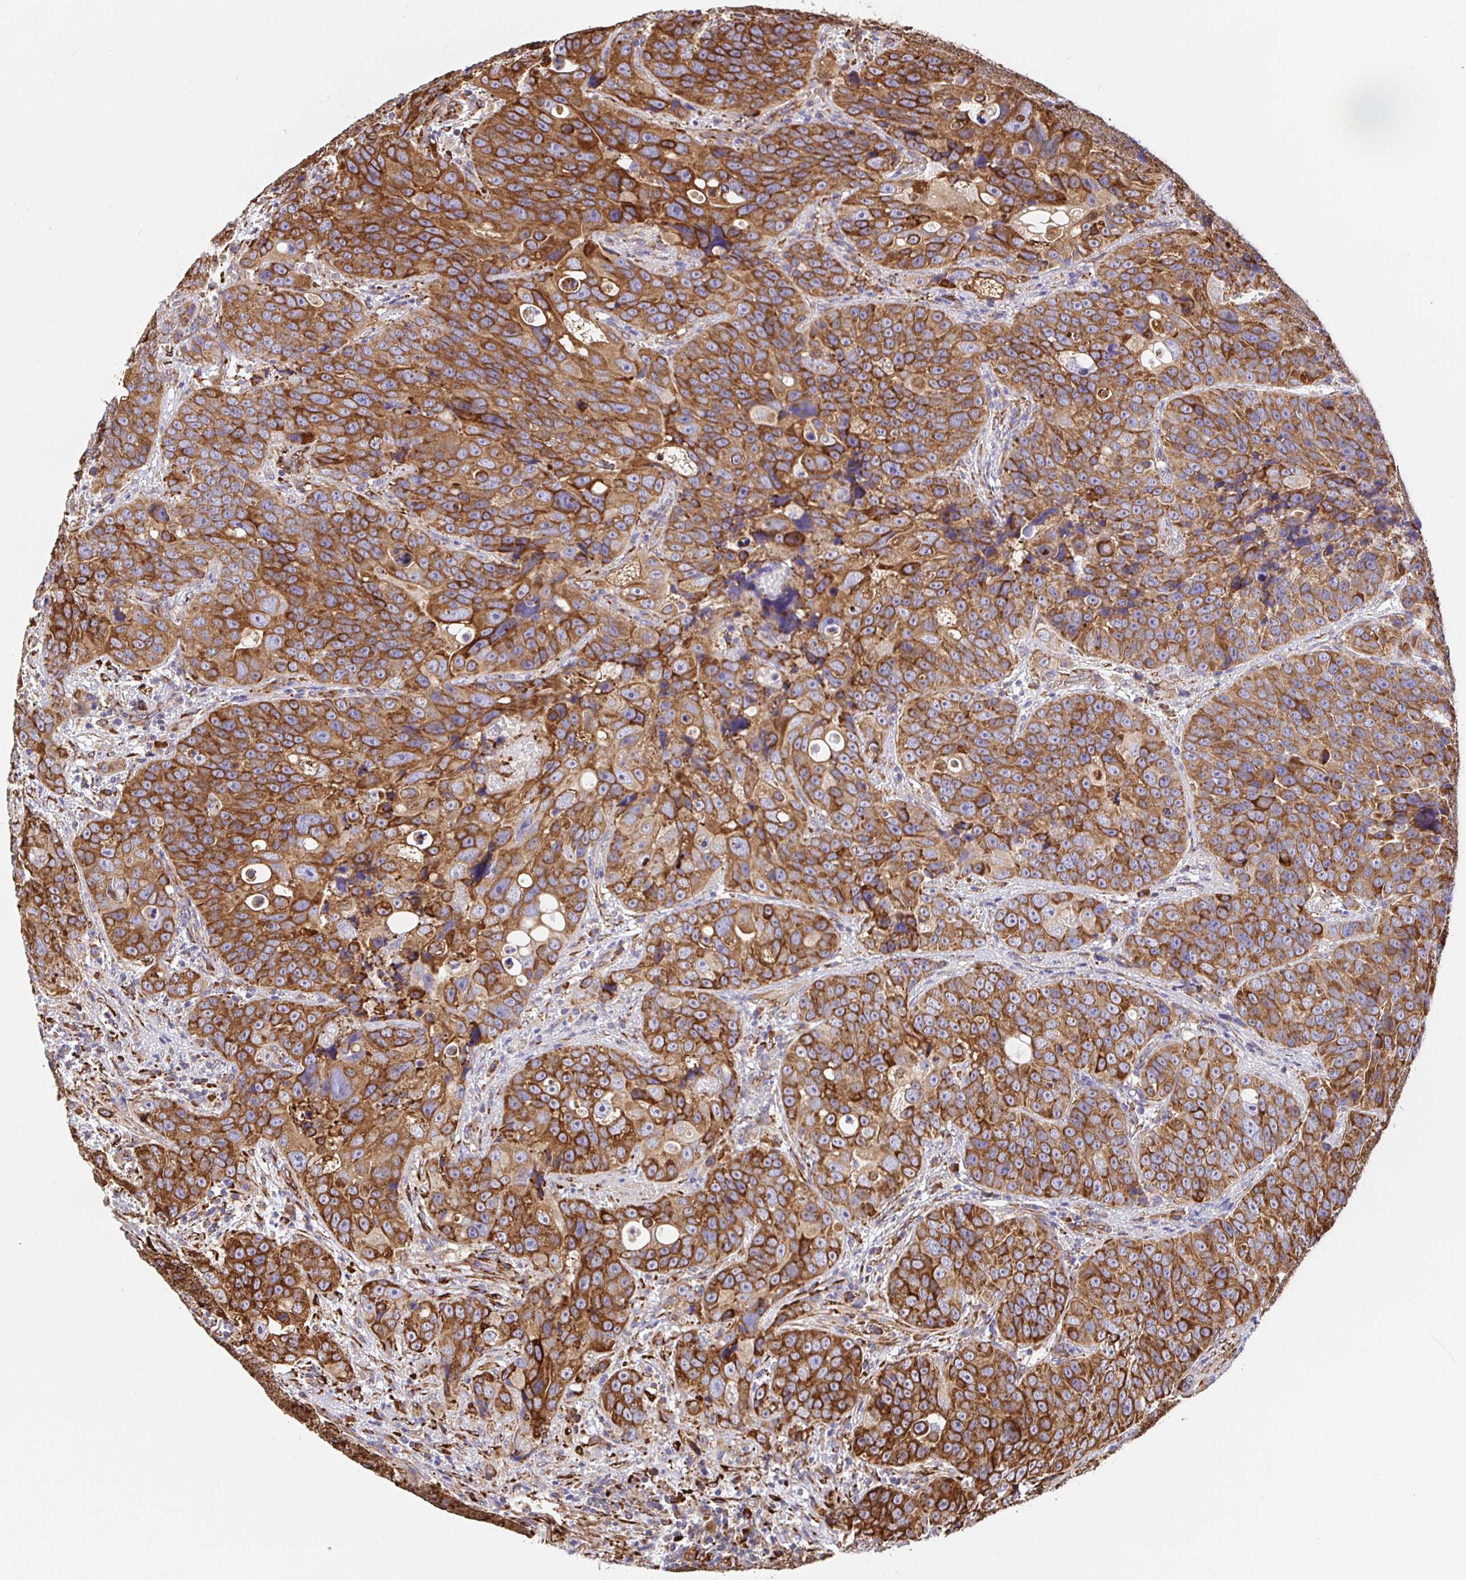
{"staining": {"intensity": "strong", "quantity": ">75%", "location": "cytoplasmic/membranous"}, "tissue": "urothelial cancer", "cell_type": "Tumor cells", "image_type": "cancer", "snomed": [{"axis": "morphology", "description": "Urothelial carcinoma, NOS"}, {"axis": "topography", "description": "Urinary bladder"}], "caption": "The histopathology image exhibits immunohistochemical staining of transitional cell carcinoma. There is strong cytoplasmic/membranous expression is appreciated in approximately >75% of tumor cells.", "gene": "MAOA", "patient": {"sex": "male", "age": 52}}